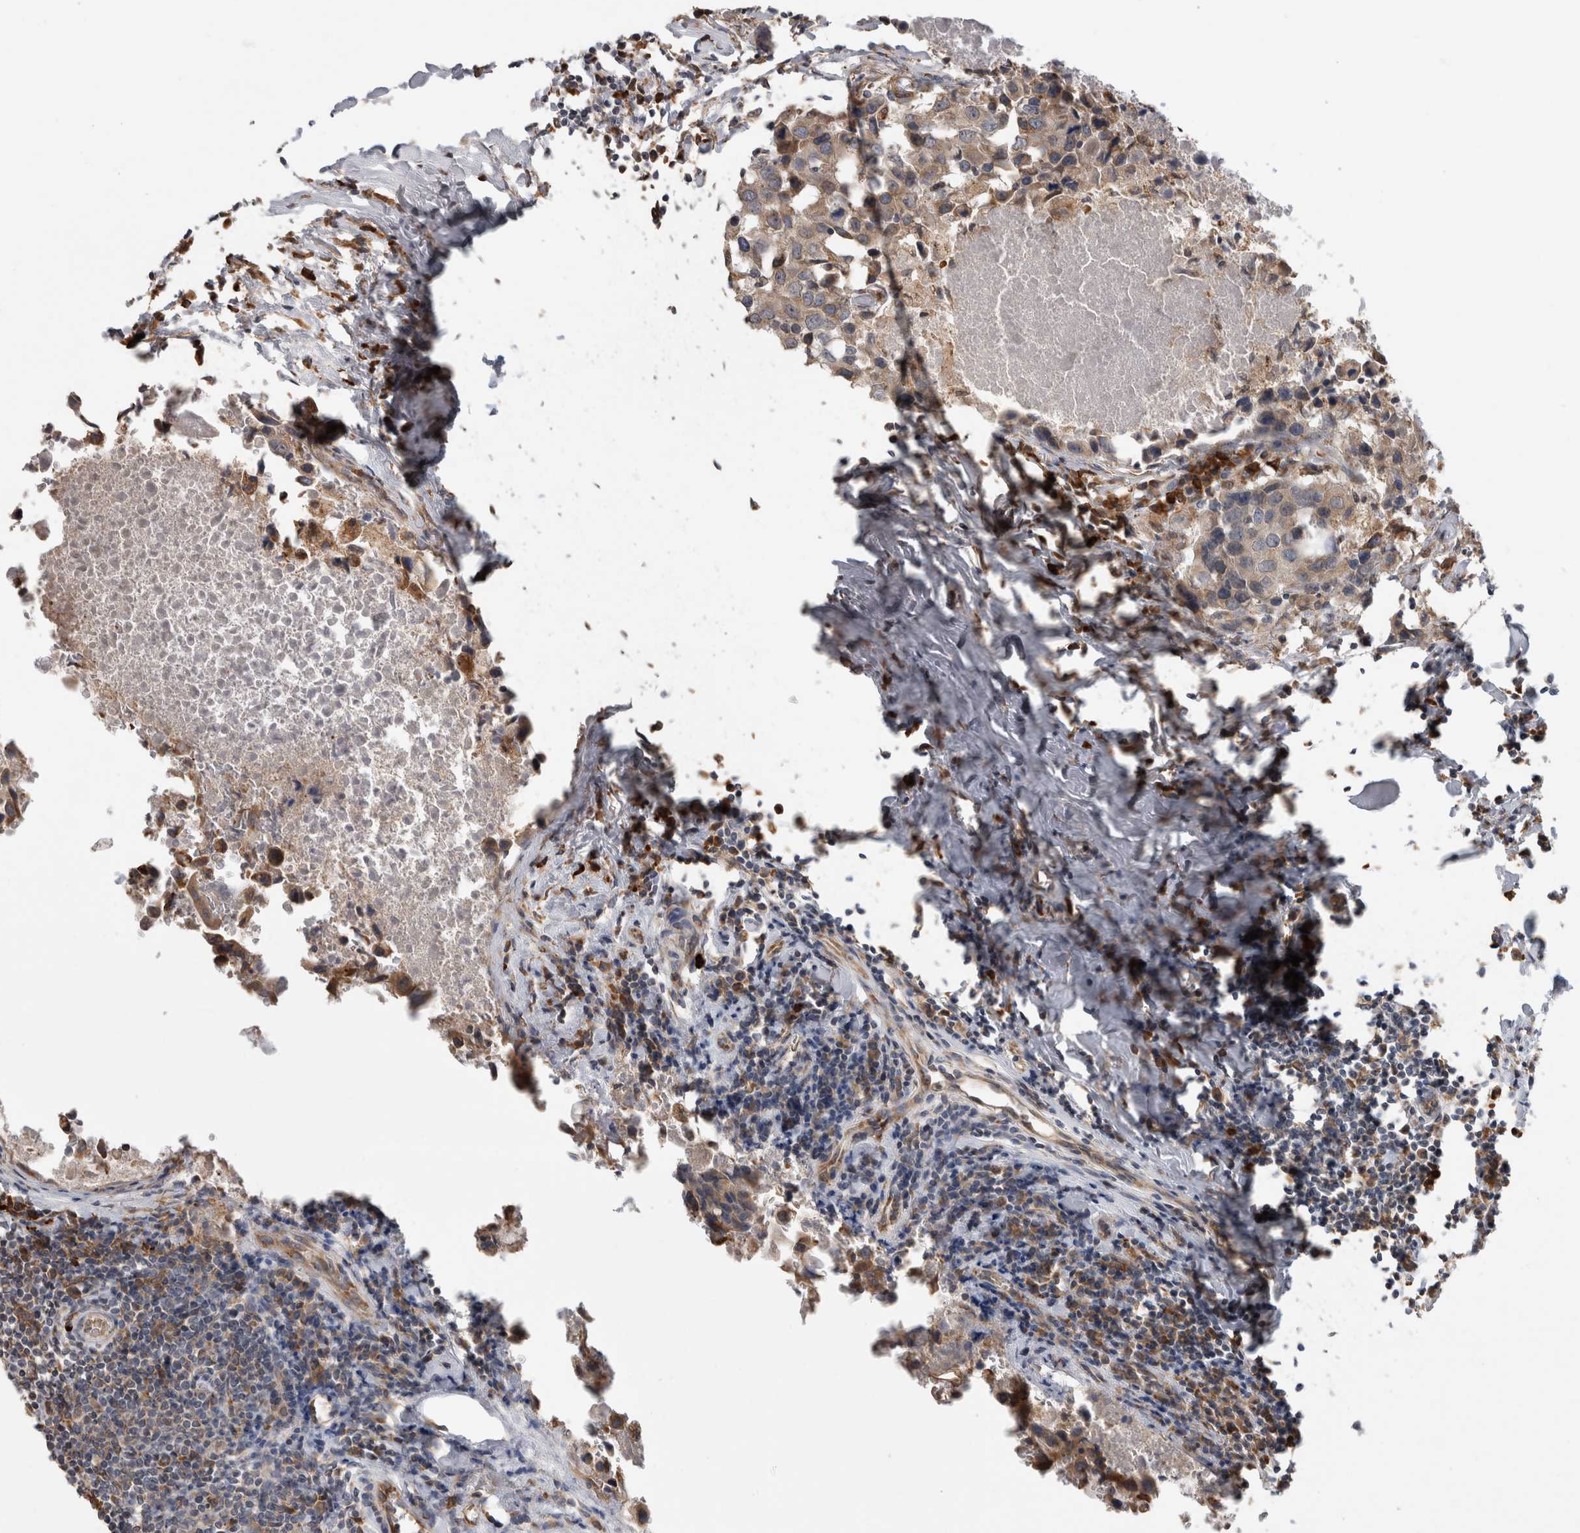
{"staining": {"intensity": "moderate", "quantity": ">75%", "location": "cytoplasmic/membranous"}, "tissue": "breast cancer", "cell_type": "Tumor cells", "image_type": "cancer", "snomed": [{"axis": "morphology", "description": "Duct carcinoma"}, {"axis": "topography", "description": "Breast"}], "caption": "Brown immunohistochemical staining in human invasive ductal carcinoma (breast) displays moderate cytoplasmic/membranous staining in about >75% of tumor cells. Nuclei are stained in blue.", "gene": "ADGRL3", "patient": {"sex": "female", "age": 27}}